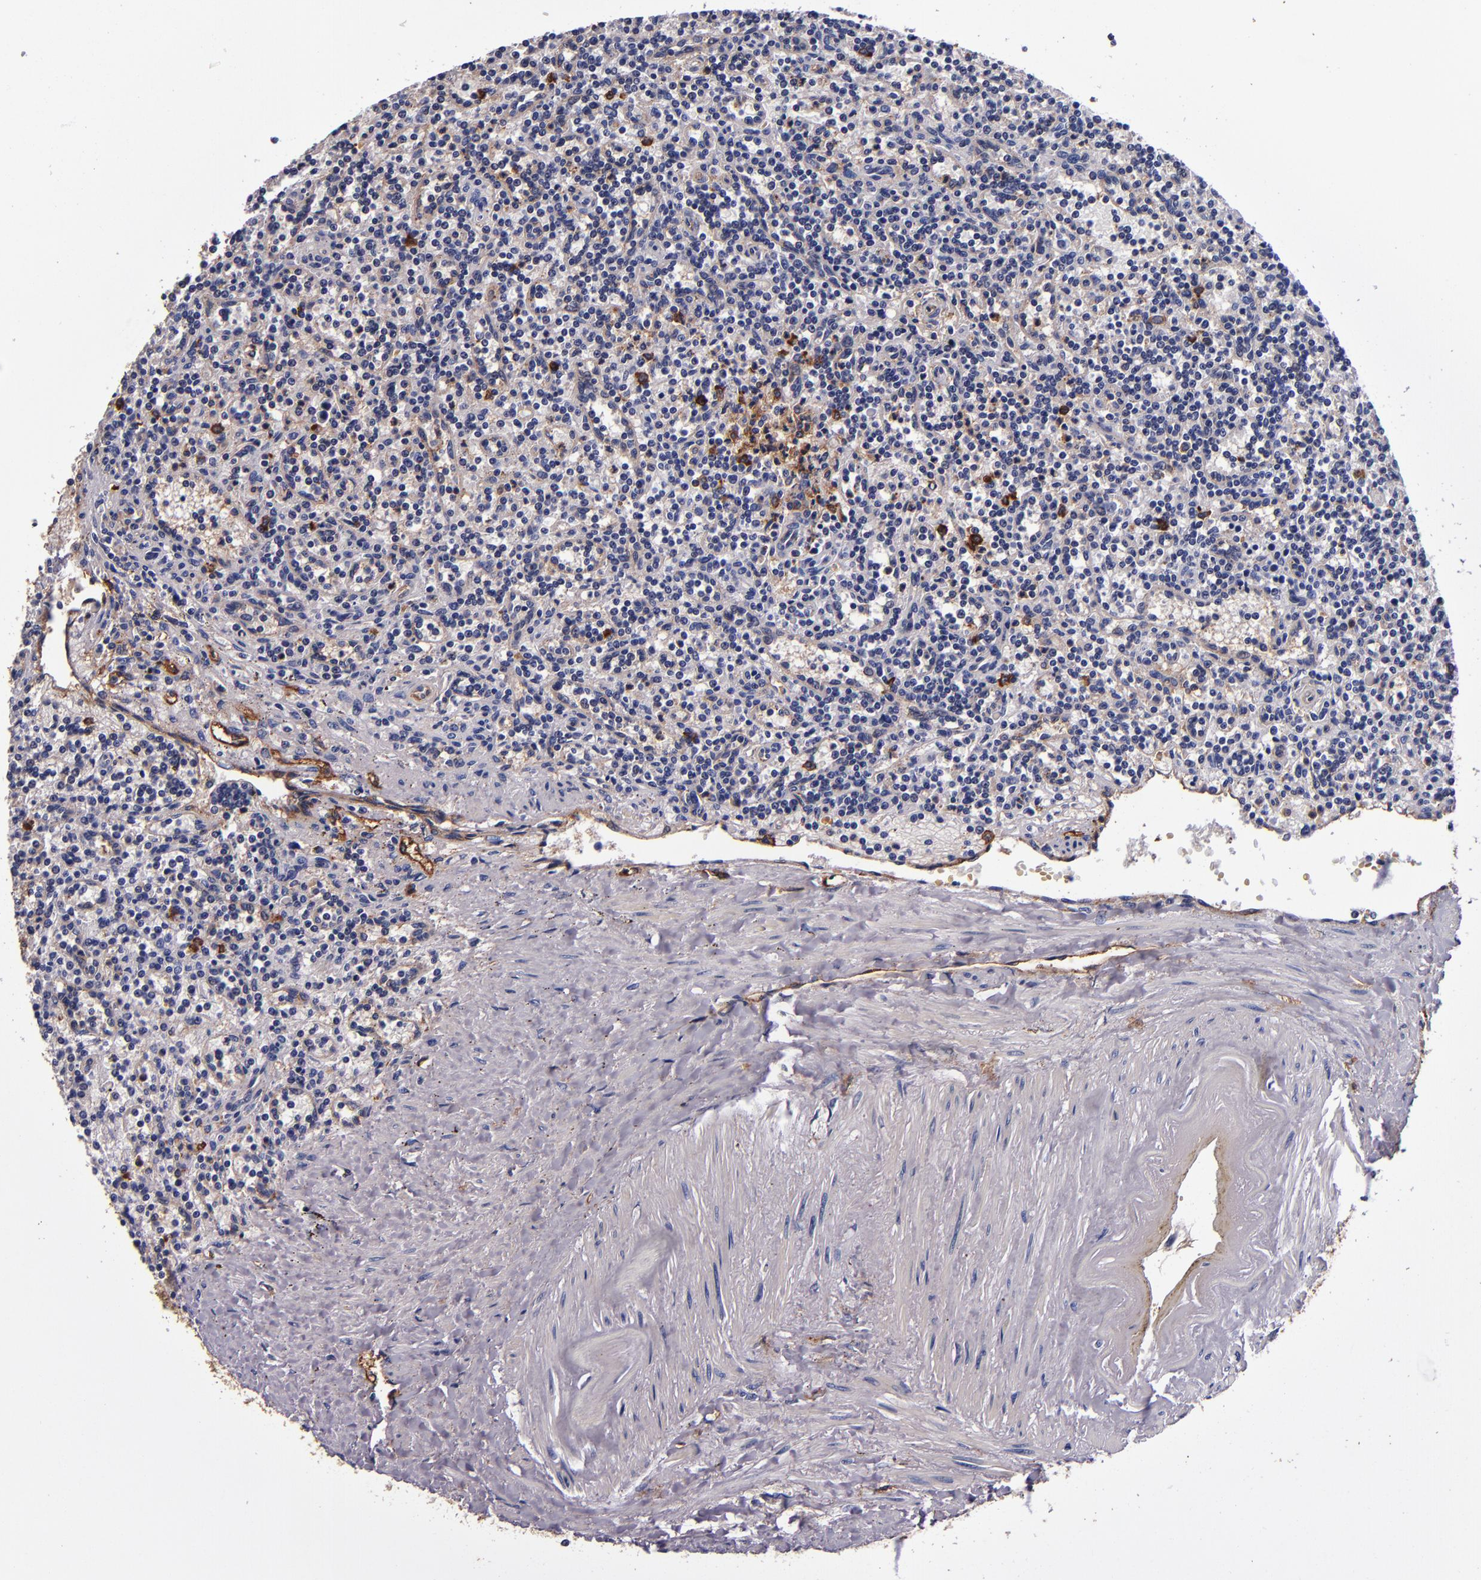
{"staining": {"intensity": "strong", "quantity": "<25%", "location": "cytoplasmic/membranous"}, "tissue": "lymphoma", "cell_type": "Tumor cells", "image_type": "cancer", "snomed": [{"axis": "morphology", "description": "Malignant lymphoma, non-Hodgkin's type, Low grade"}, {"axis": "topography", "description": "Spleen"}], "caption": "Human lymphoma stained for a protein (brown) demonstrates strong cytoplasmic/membranous positive staining in about <25% of tumor cells.", "gene": "SIRPA", "patient": {"sex": "male", "age": 73}}